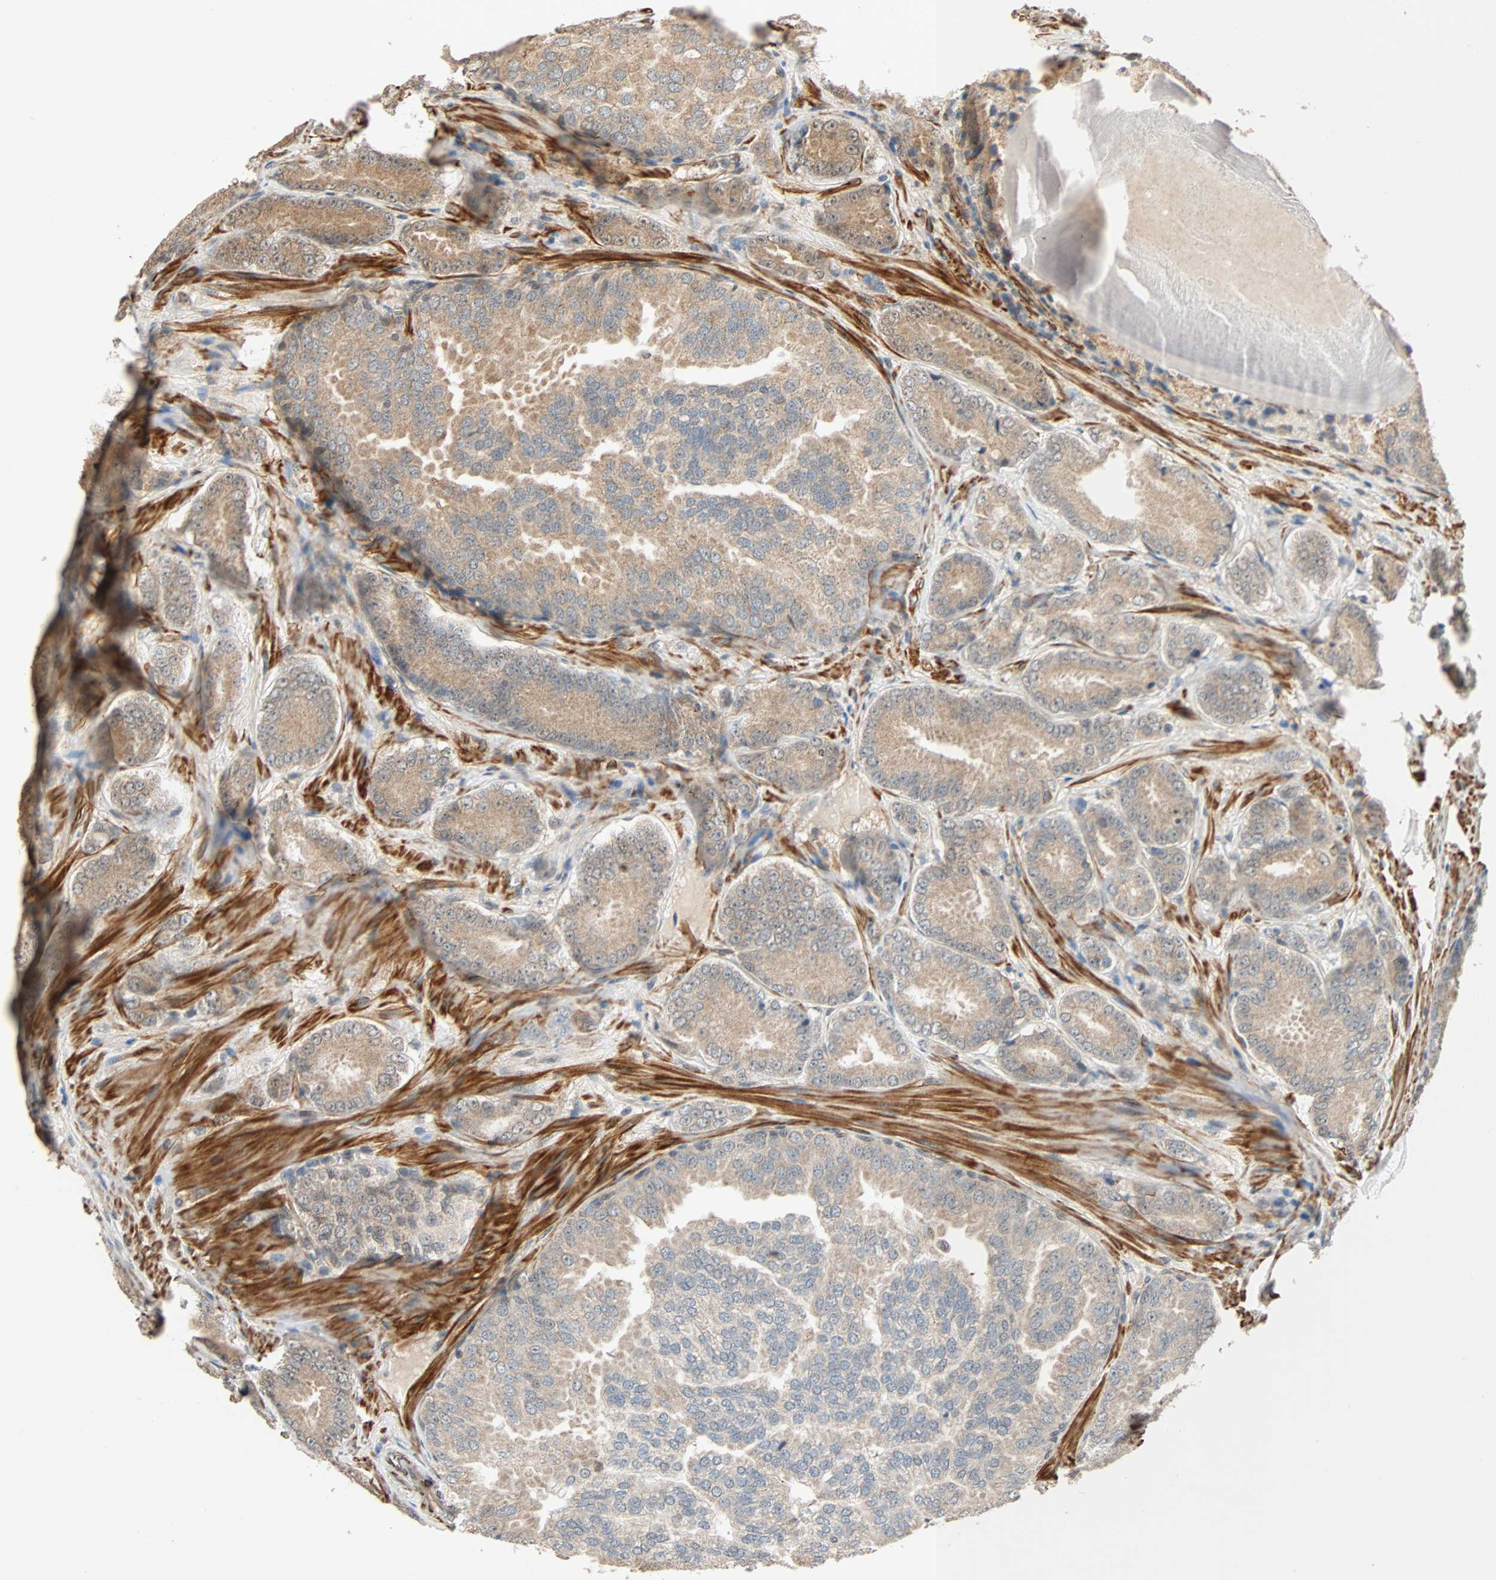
{"staining": {"intensity": "moderate", "quantity": "25%-75%", "location": "cytoplasmic/membranous"}, "tissue": "prostate cancer", "cell_type": "Tumor cells", "image_type": "cancer", "snomed": [{"axis": "morphology", "description": "Adenocarcinoma, High grade"}, {"axis": "topography", "description": "Prostate"}], "caption": "Immunohistochemical staining of human prostate high-grade adenocarcinoma shows medium levels of moderate cytoplasmic/membranous protein staining in approximately 25%-75% of tumor cells.", "gene": "QSER1", "patient": {"sex": "male", "age": 64}}